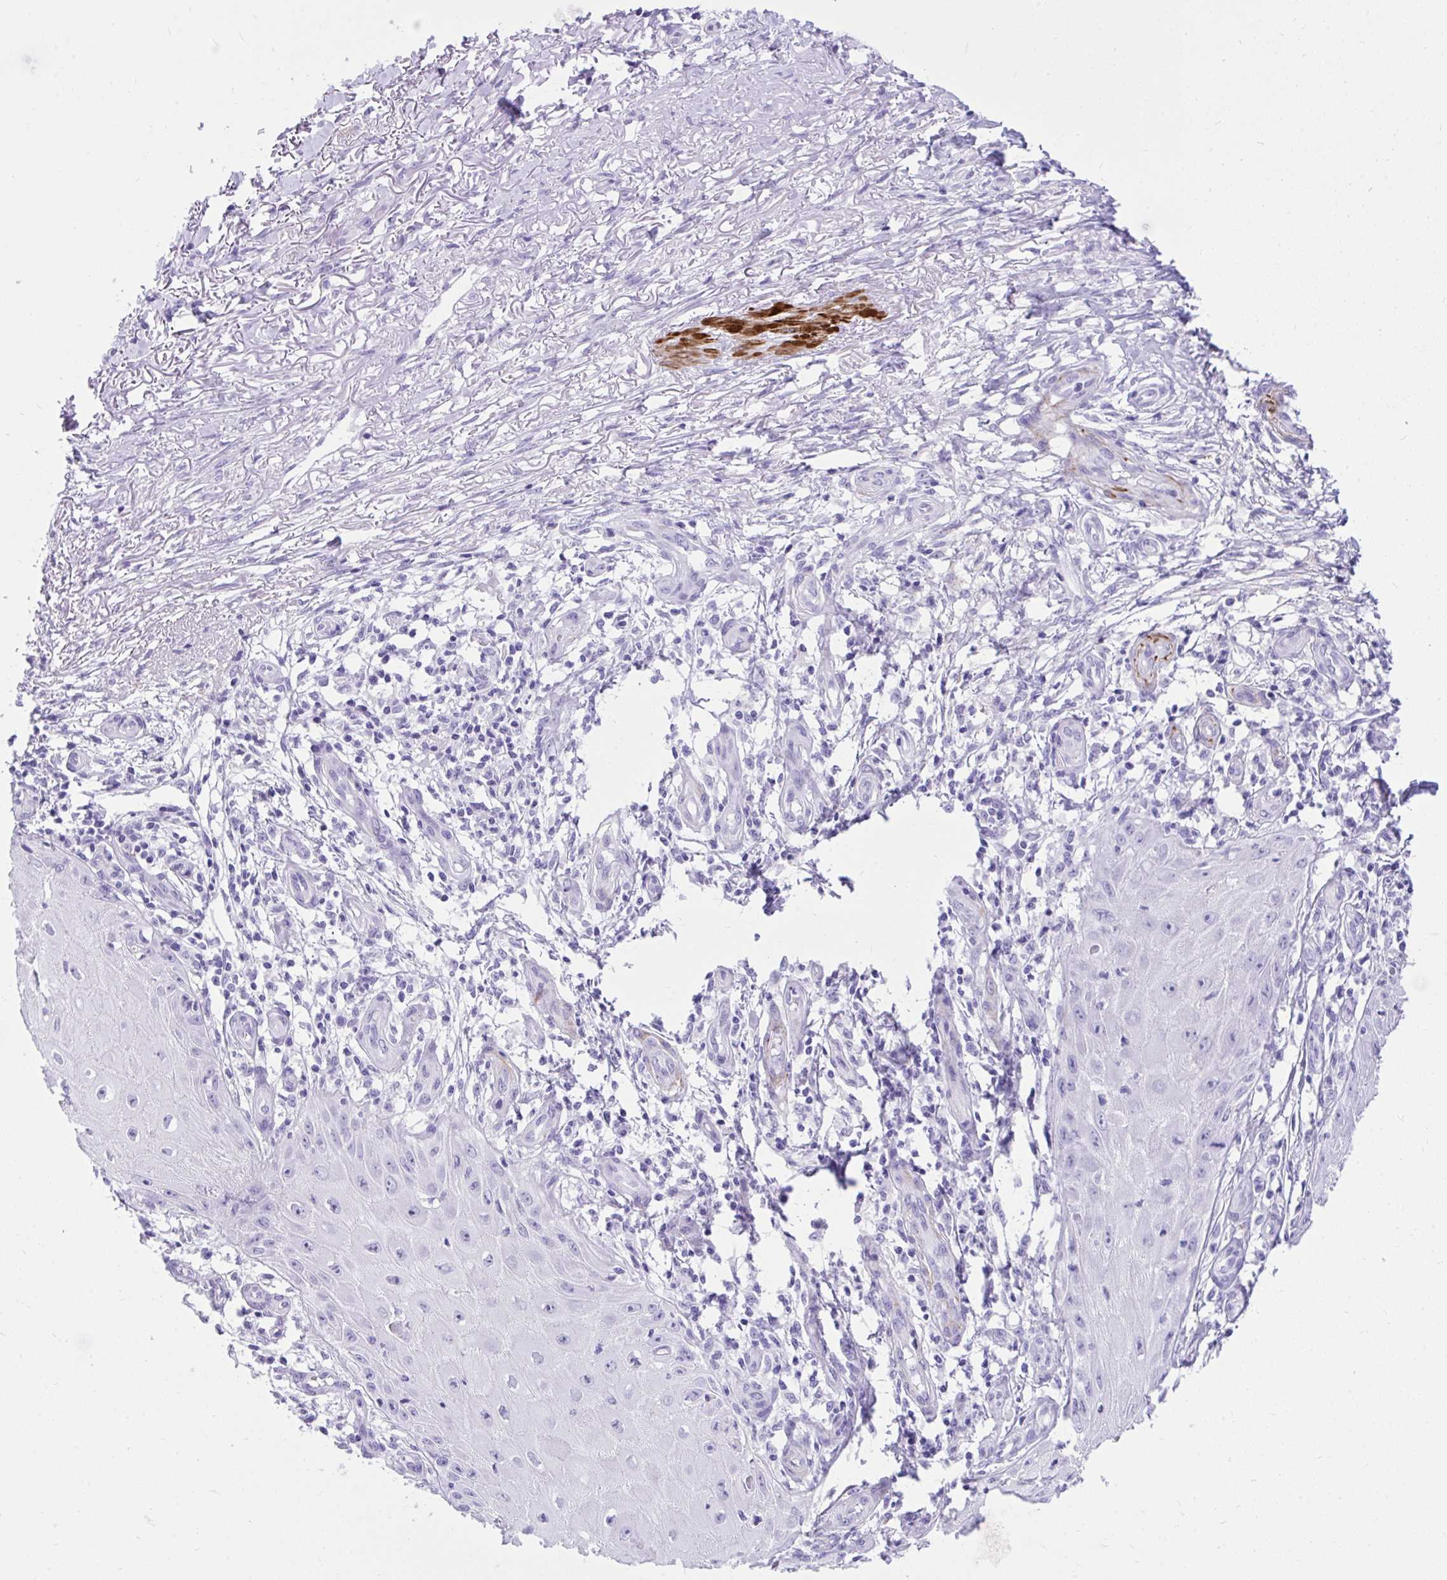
{"staining": {"intensity": "negative", "quantity": "none", "location": "none"}, "tissue": "skin cancer", "cell_type": "Tumor cells", "image_type": "cancer", "snomed": [{"axis": "morphology", "description": "Squamous cell carcinoma, NOS"}, {"axis": "topography", "description": "Skin"}], "caption": "A photomicrograph of human squamous cell carcinoma (skin) is negative for staining in tumor cells. Nuclei are stained in blue.", "gene": "KCNN4", "patient": {"sex": "female", "age": 77}}